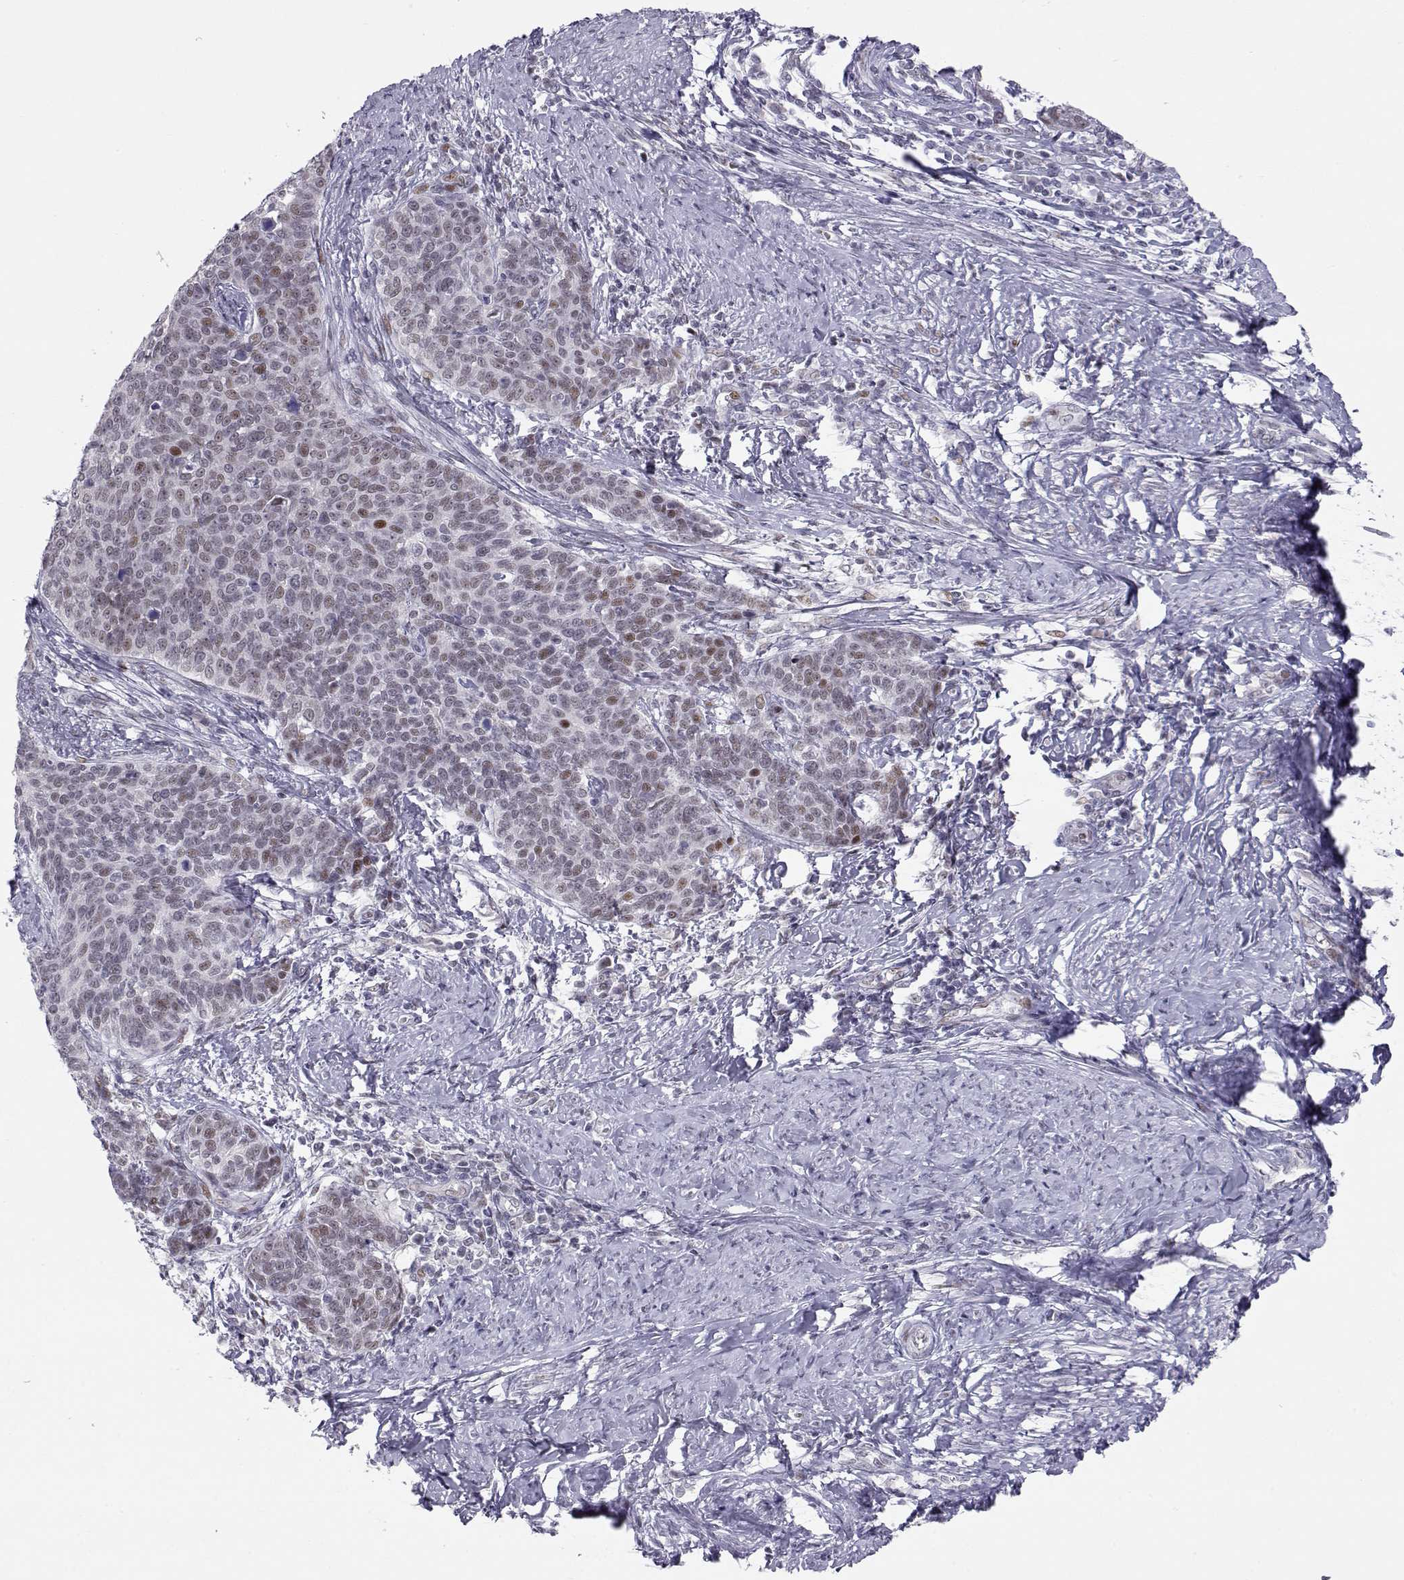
{"staining": {"intensity": "moderate", "quantity": "<25%", "location": "nuclear"}, "tissue": "cervical cancer", "cell_type": "Tumor cells", "image_type": "cancer", "snomed": [{"axis": "morphology", "description": "Squamous cell carcinoma, NOS"}, {"axis": "topography", "description": "Cervix"}], "caption": "The histopathology image shows a brown stain indicating the presence of a protein in the nuclear of tumor cells in cervical cancer. The staining was performed using DAB (3,3'-diaminobenzidine), with brown indicating positive protein expression. Nuclei are stained blue with hematoxylin.", "gene": "SIX6", "patient": {"sex": "female", "age": 39}}